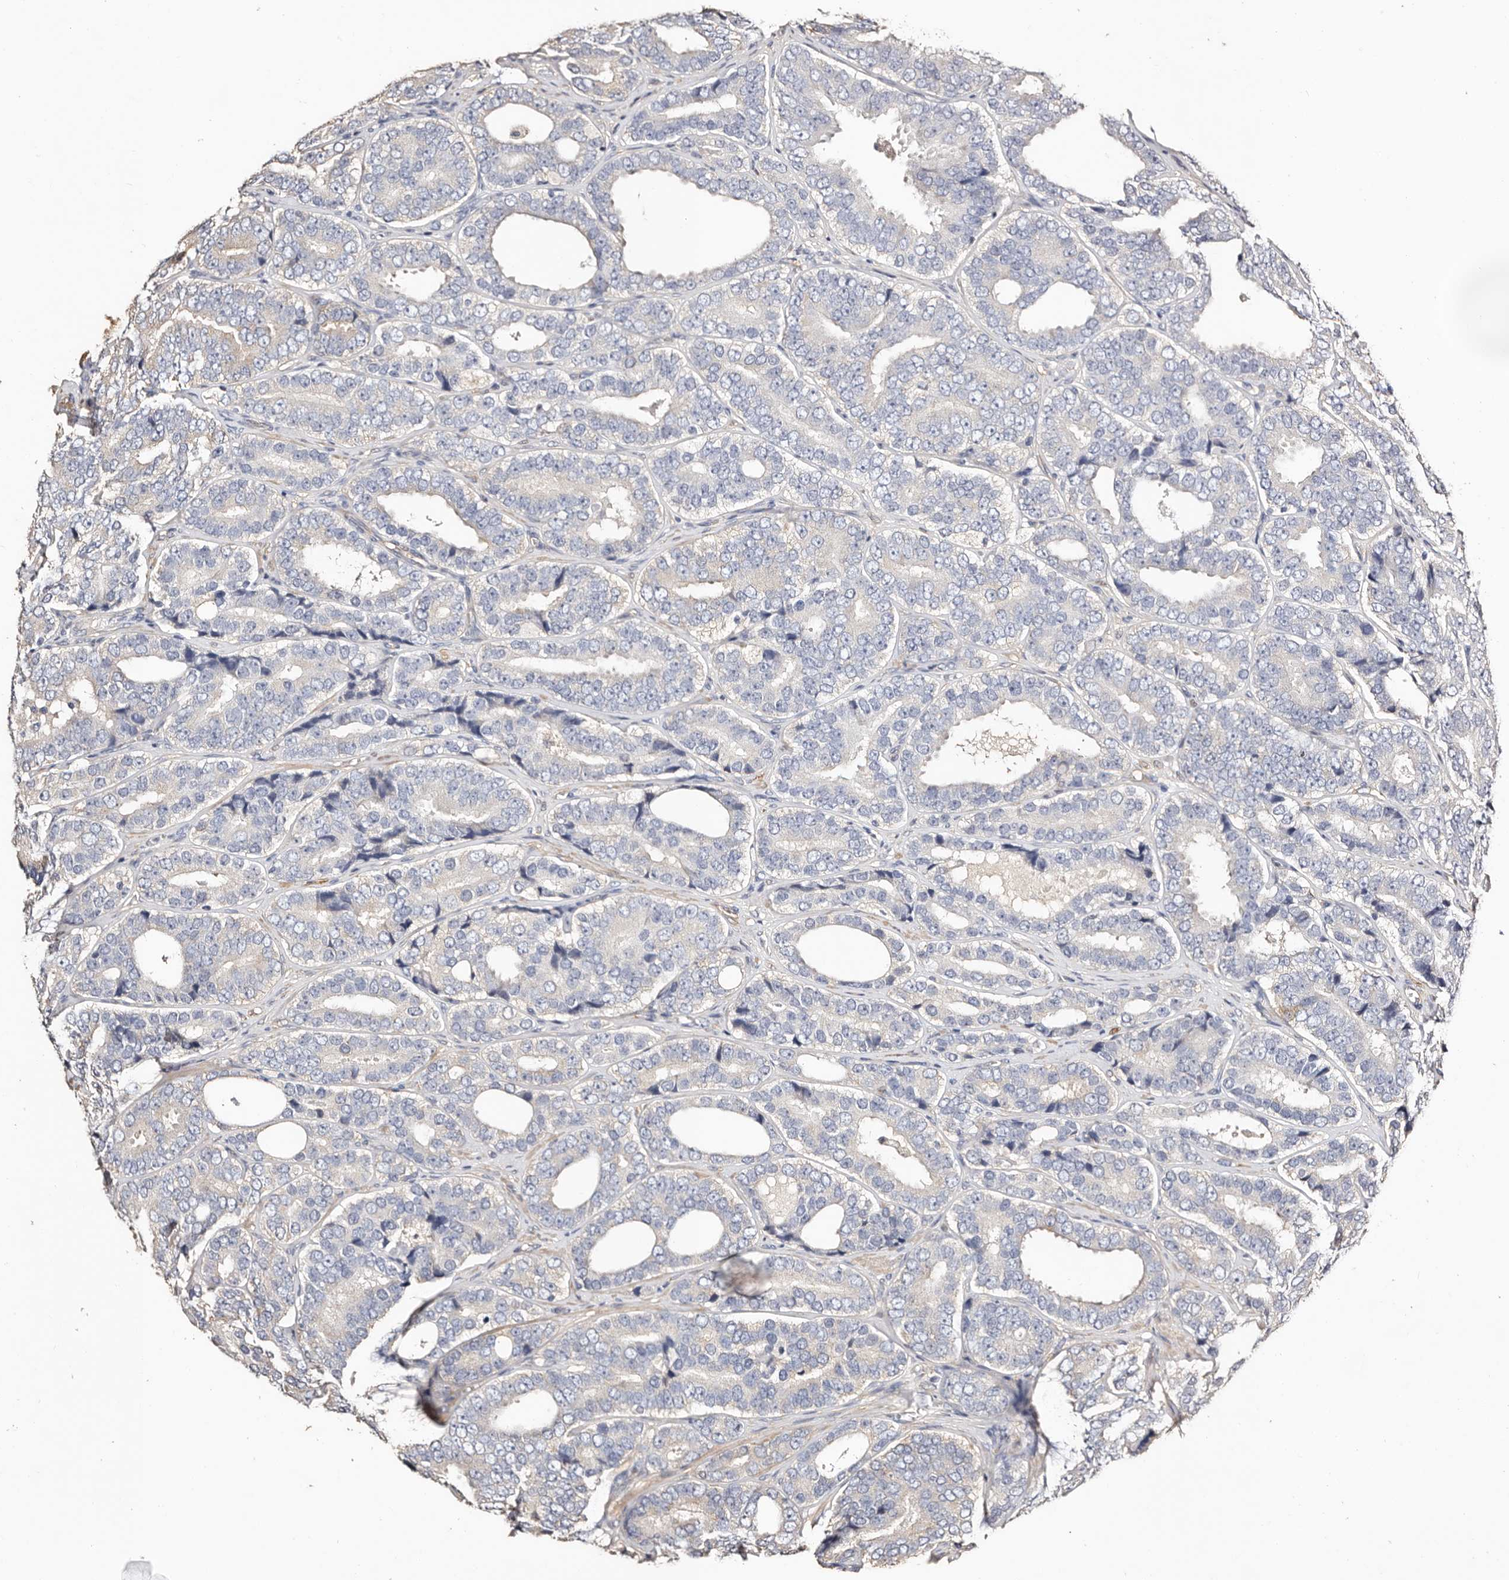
{"staining": {"intensity": "negative", "quantity": "none", "location": "none"}, "tissue": "prostate cancer", "cell_type": "Tumor cells", "image_type": "cancer", "snomed": [{"axis": "morphology", "description": "Adenocarcinoma, High grade"}, {"axis": "topography", "description": "Prostate"}], "caption": "Immunohistochemical staining of prostate adenocarcinoma (high-grade) displays no significant expression in tumor cells. (DAB (3,3'-diaminobenzidine) IHC visualized using brightfield microscopy, high magnification).", "gene": "TGM2", "patient": {"sex": "male", "age": 56}}